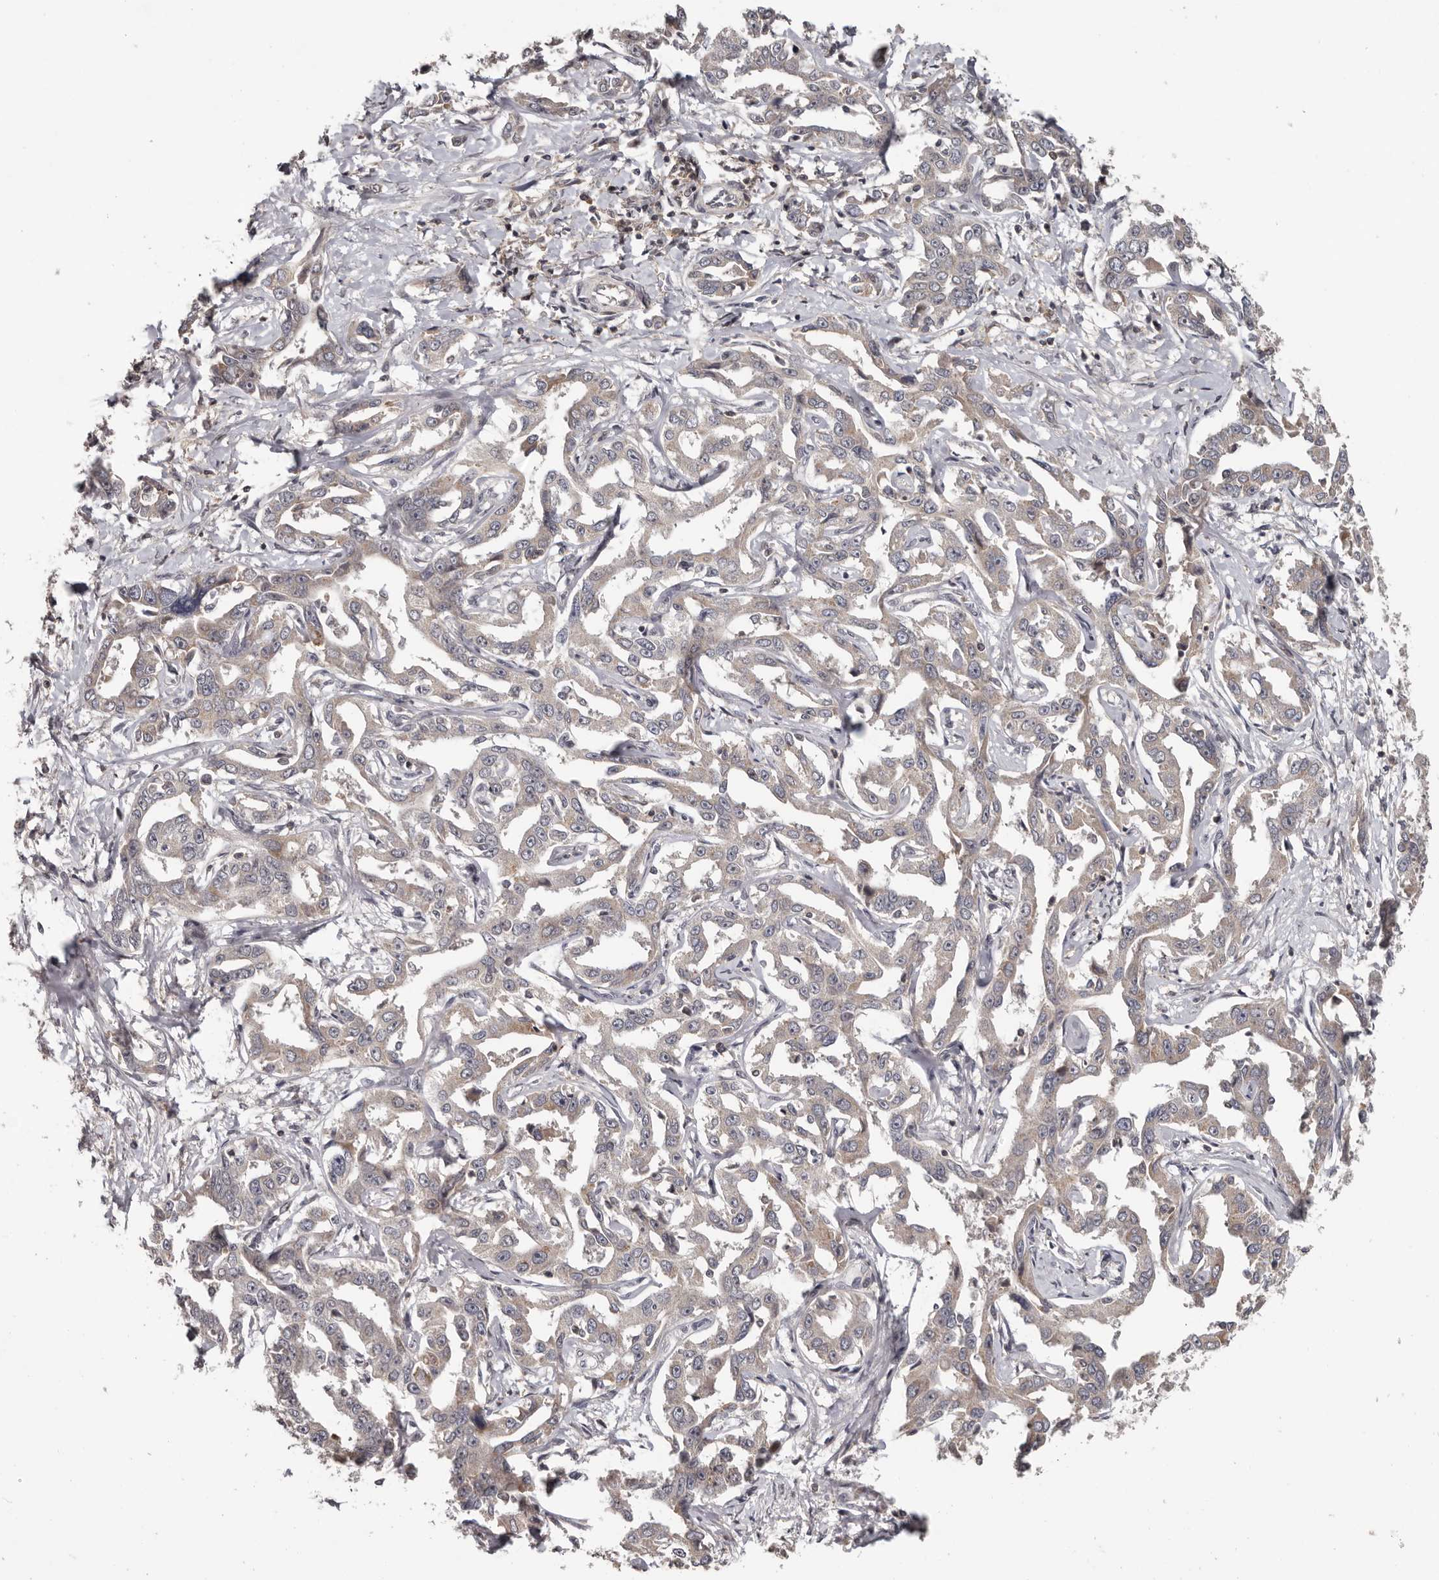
{"staining": {"intensity": "weak", "quantity": "<25%", "location": "cytoplasmic/membranous"}, "tissue": "liver cancer", "cell_type": "Tumor cells", "image_type": "cancer", "snomed": [{"axis": "morphology", "description": "Cholangiocarcinoma"}, {"axis": "topography", "description": "Liver"}], "caption": "Immunohistochemical staining of liver cancer (cholangiocarcinoma) exhibits no significant staining in tumor cells. The staining is performed using DAB brown chromogen with nuclei counter-stained in using hematoxylin.", "gene": "ANKRD44", "patient": {"sex": "male", "age": 59}}